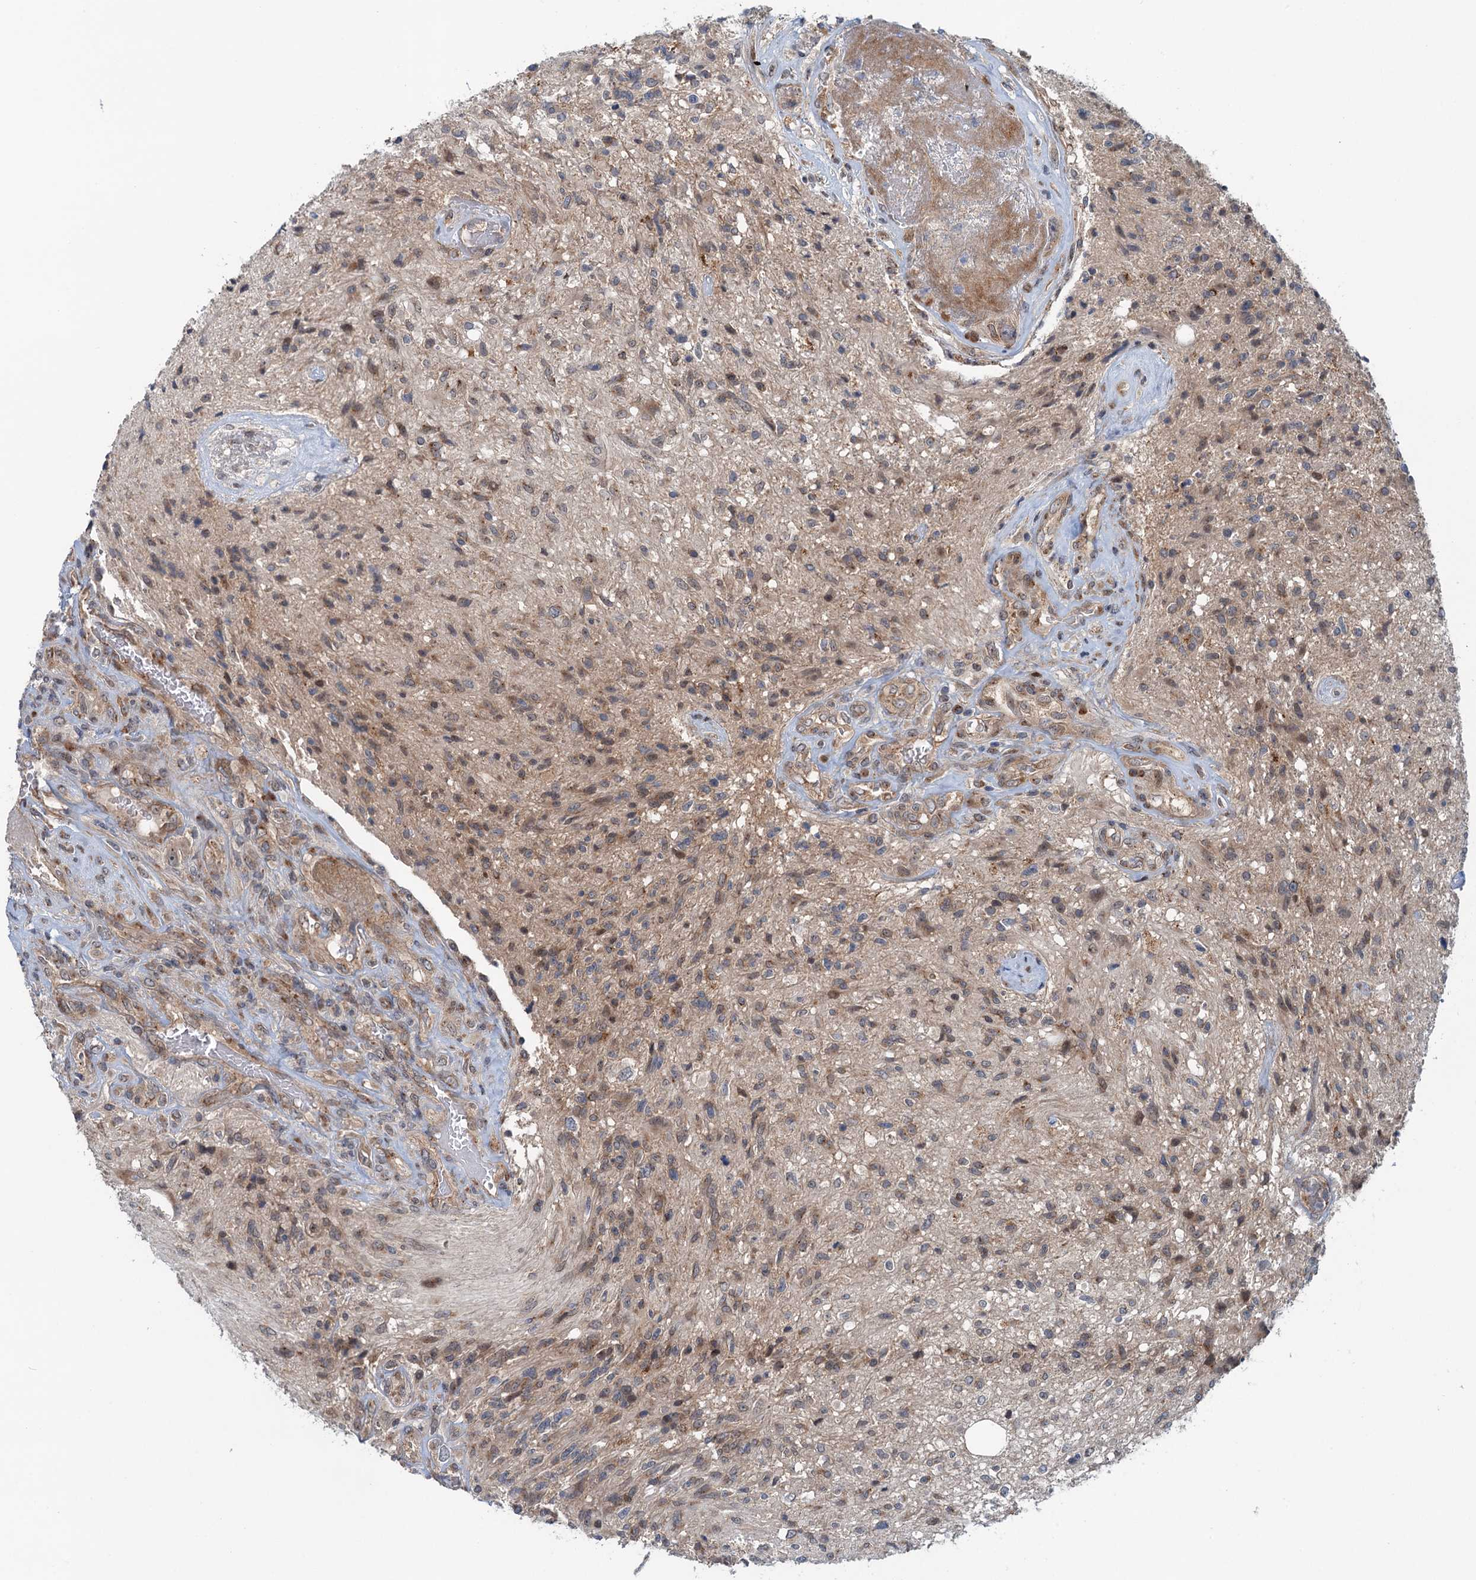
{"staining": {"intensity": "moderate", "quantity": "25%-75%", "location": "cytoplasmic/membranous,nuclear"}, "tissue": "glioma", "cell_type": "Tumor cells", "image_type": "cancer", "snomed": [{"axis": "morphology", "description": "Glioma, malignant, High grade"}, {"axis": "topography", "description": "Brain"}], "caption": "Glioma stained for a protein (brown) exhibits moderate cytoplasmic/membranous and nuclear positive expression in approximately 25%-75% of tumor cells.", "gene": "DYNC2I2", "patient": {"sex": "male", "age": 56}}